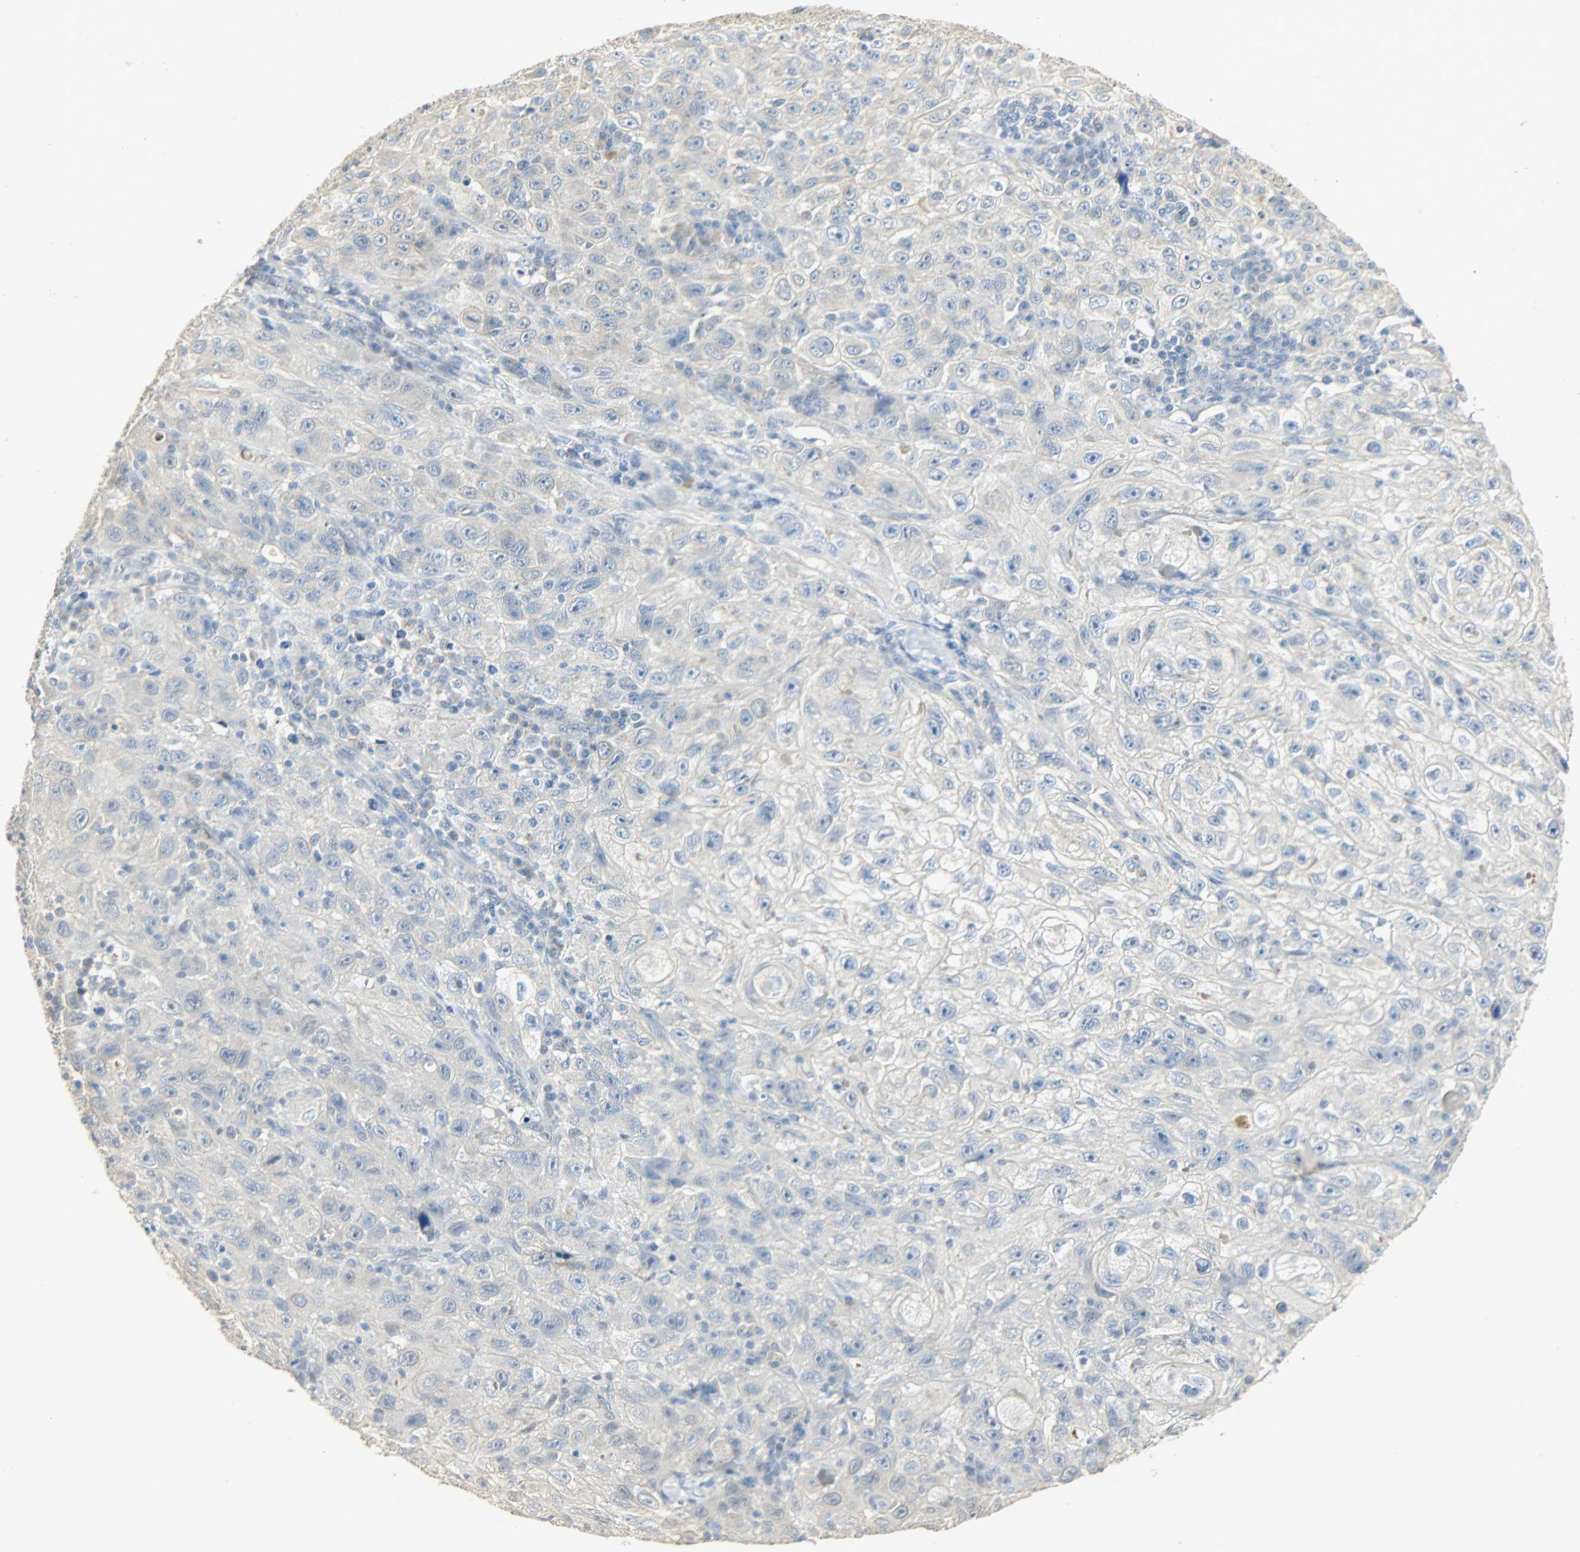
{"staining": {"intensity": "weak", "quantity": "25%-75%", "location": "cytoplasmic/membranous"}, "tissue": "skin cancer", "cell_type": "Tumor cells", "image_type": "cancer", "snomed": [{"axis": "morphology", "description": "Squamous cell carcinoma, NOS"}, {"axis": "topography", "description": "Skin"}], "caption": "Skin cancer tissue exhibits weak cytoplasmic/membranous positivity in about 25%-75% of tumor cells", "gene": "USP13", "patient": {"sex": "male", "age": 75}}